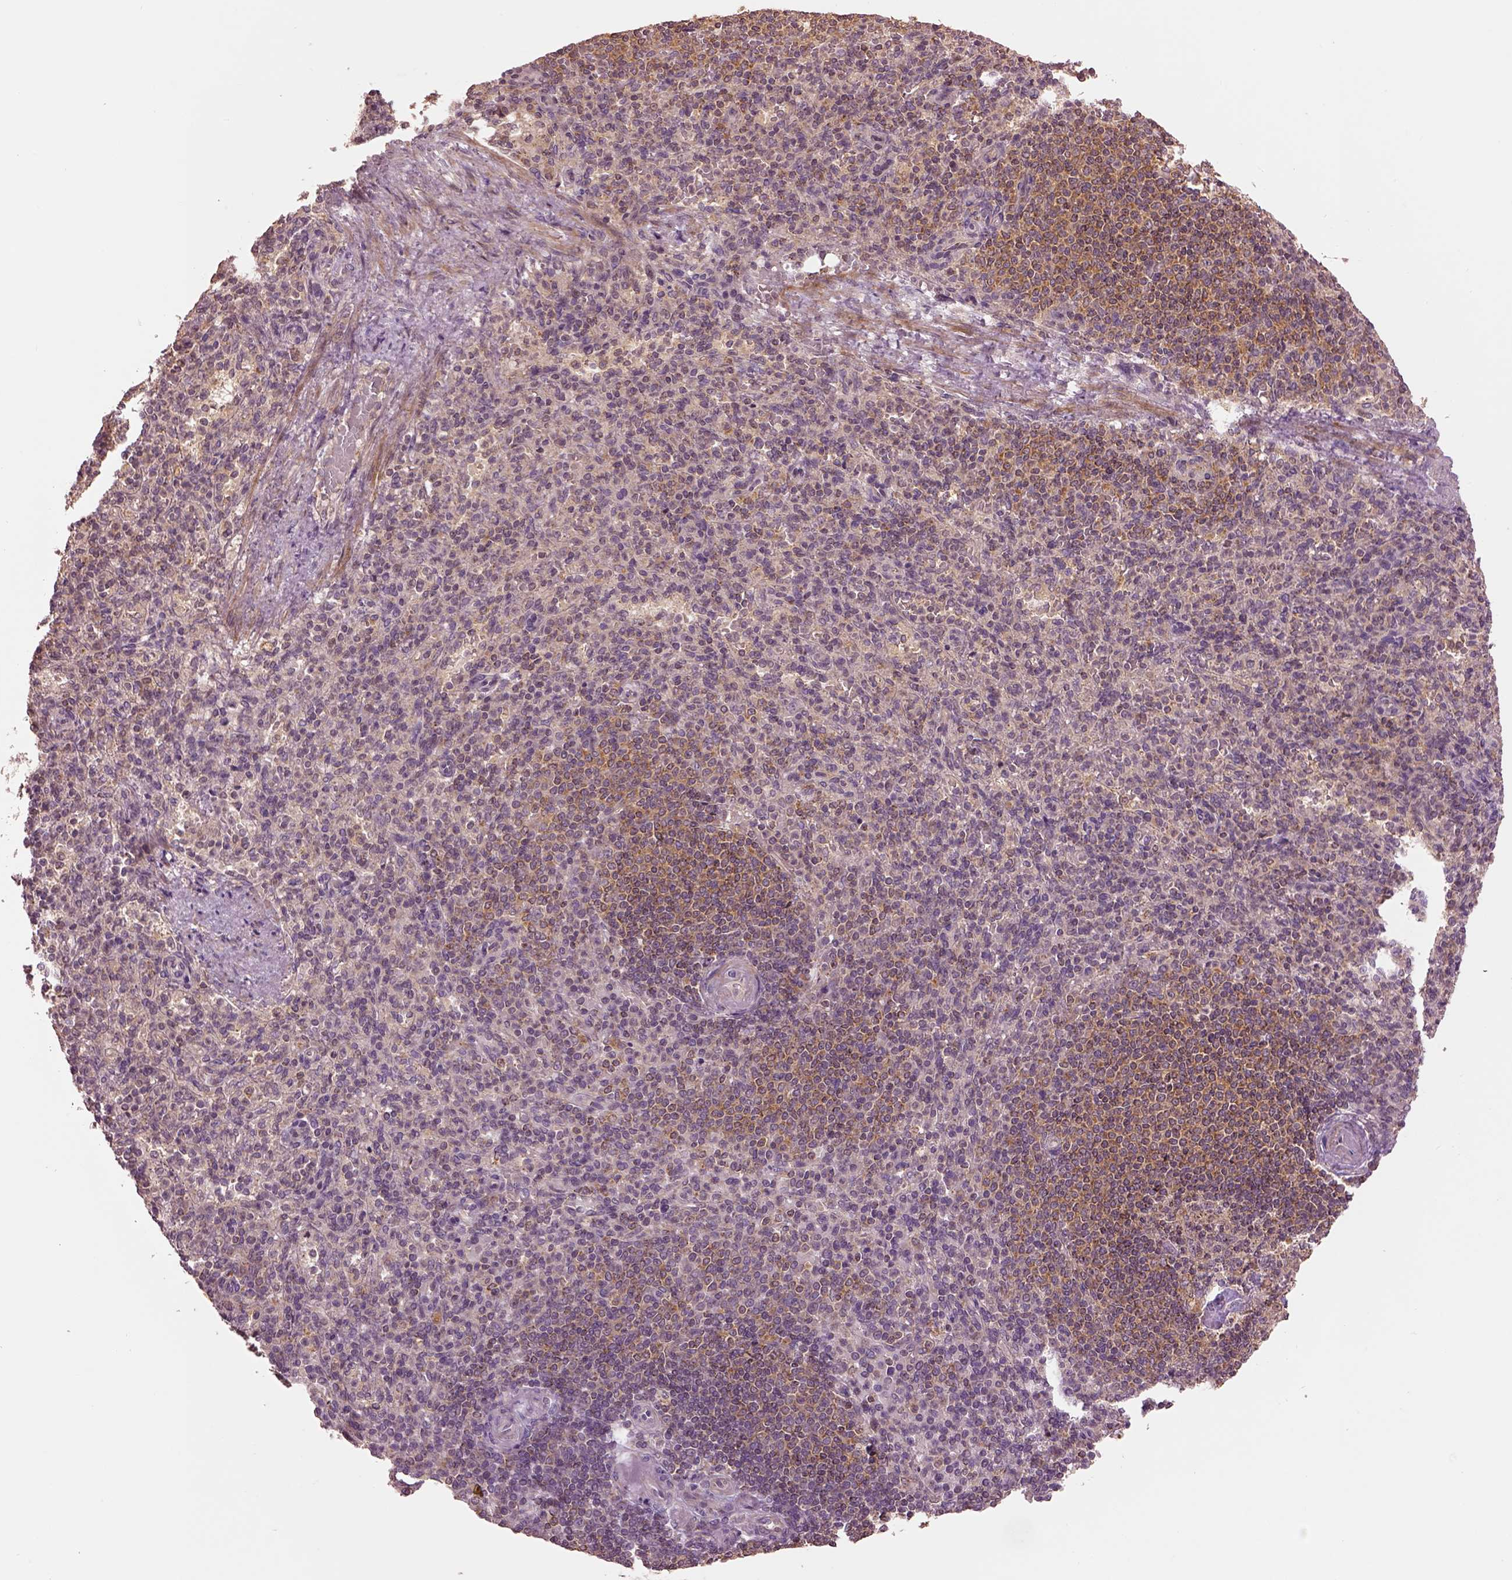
{"staining": {"intensity": "negative", "quantity": "none", "location": "none"}, "tissue": "spleen", "cell_type": "Cells in red pulp", "image_type": "normal", "snomed": [{"axis": "morphology", "description": "Normal tissue, NOS"}, {"axis": "topography", "description": "Spleen"}], "caption": "High magnification brightfield microscopy of benign spleen stained with DAB (3,3'-diaminobenzidine) (brown) and counterstained with hematoxylin (blue): cells in red pulp show no significant expression. Nuclei are stained in blue.", "gene": "MTHFS", "patient": {"sex": "female", "age": 74}}